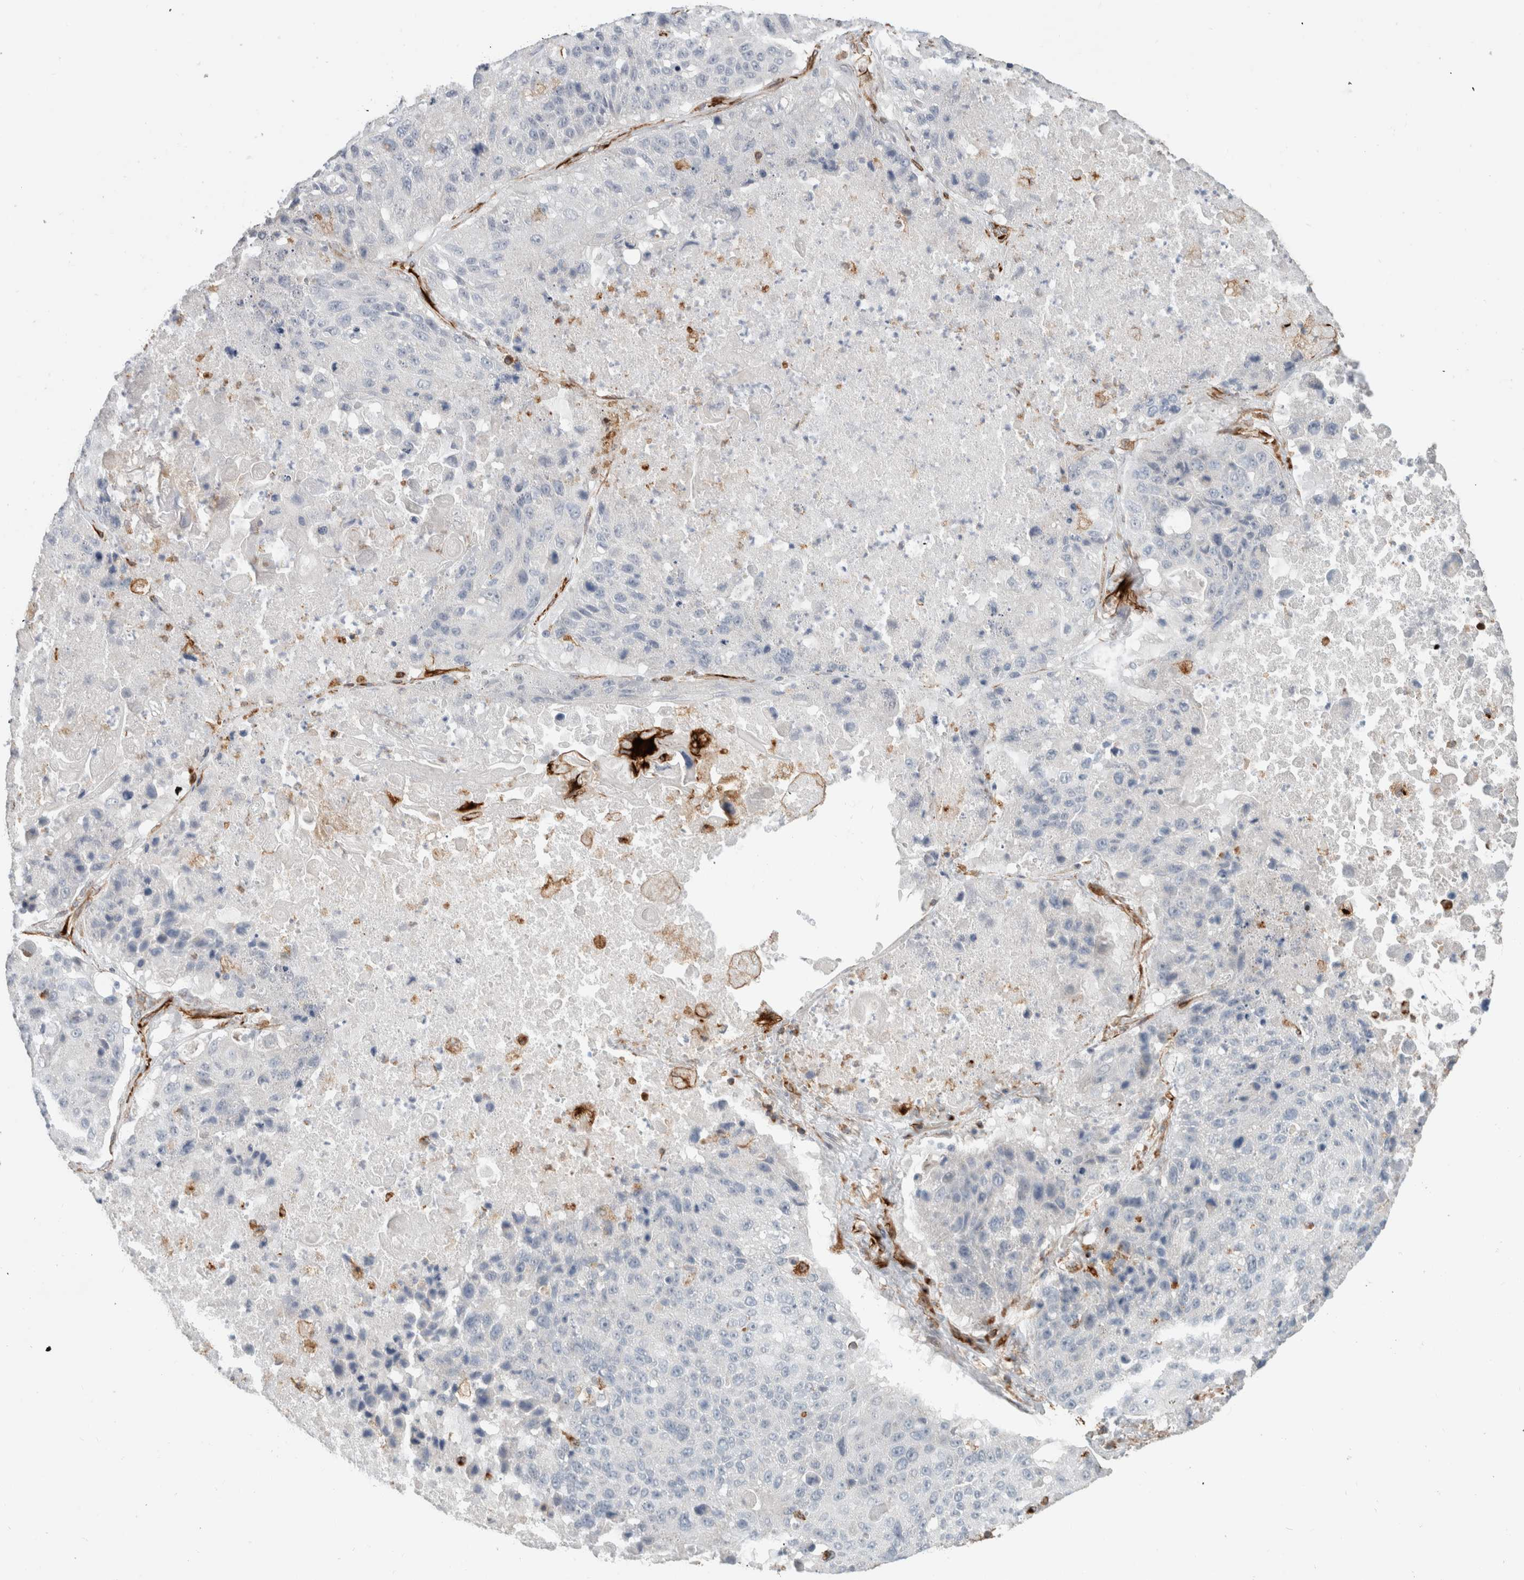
{"staining": {"intensity": "negative", "quantity": "none", "location": "none"}, "tissue": "lung cancer", "cell_type": "Tumor cells", "image_type": "cancer", "snomed": [{"axis": "morphology", "description": "Squamous cell carcinoma, NOS"}, {"axis": "topography", "description": "Lung"}], "caption": "DAB (3,3'-diaminobenzidine) immunohistochemical staining of human squamous cell carcinoma (lung) displays no significant staining in tumor cells. (DAB IHC visualized using brightfield microscopy, high magnification).", "gene": "LY86", "patient": {"sex": "male", "age": 61}}